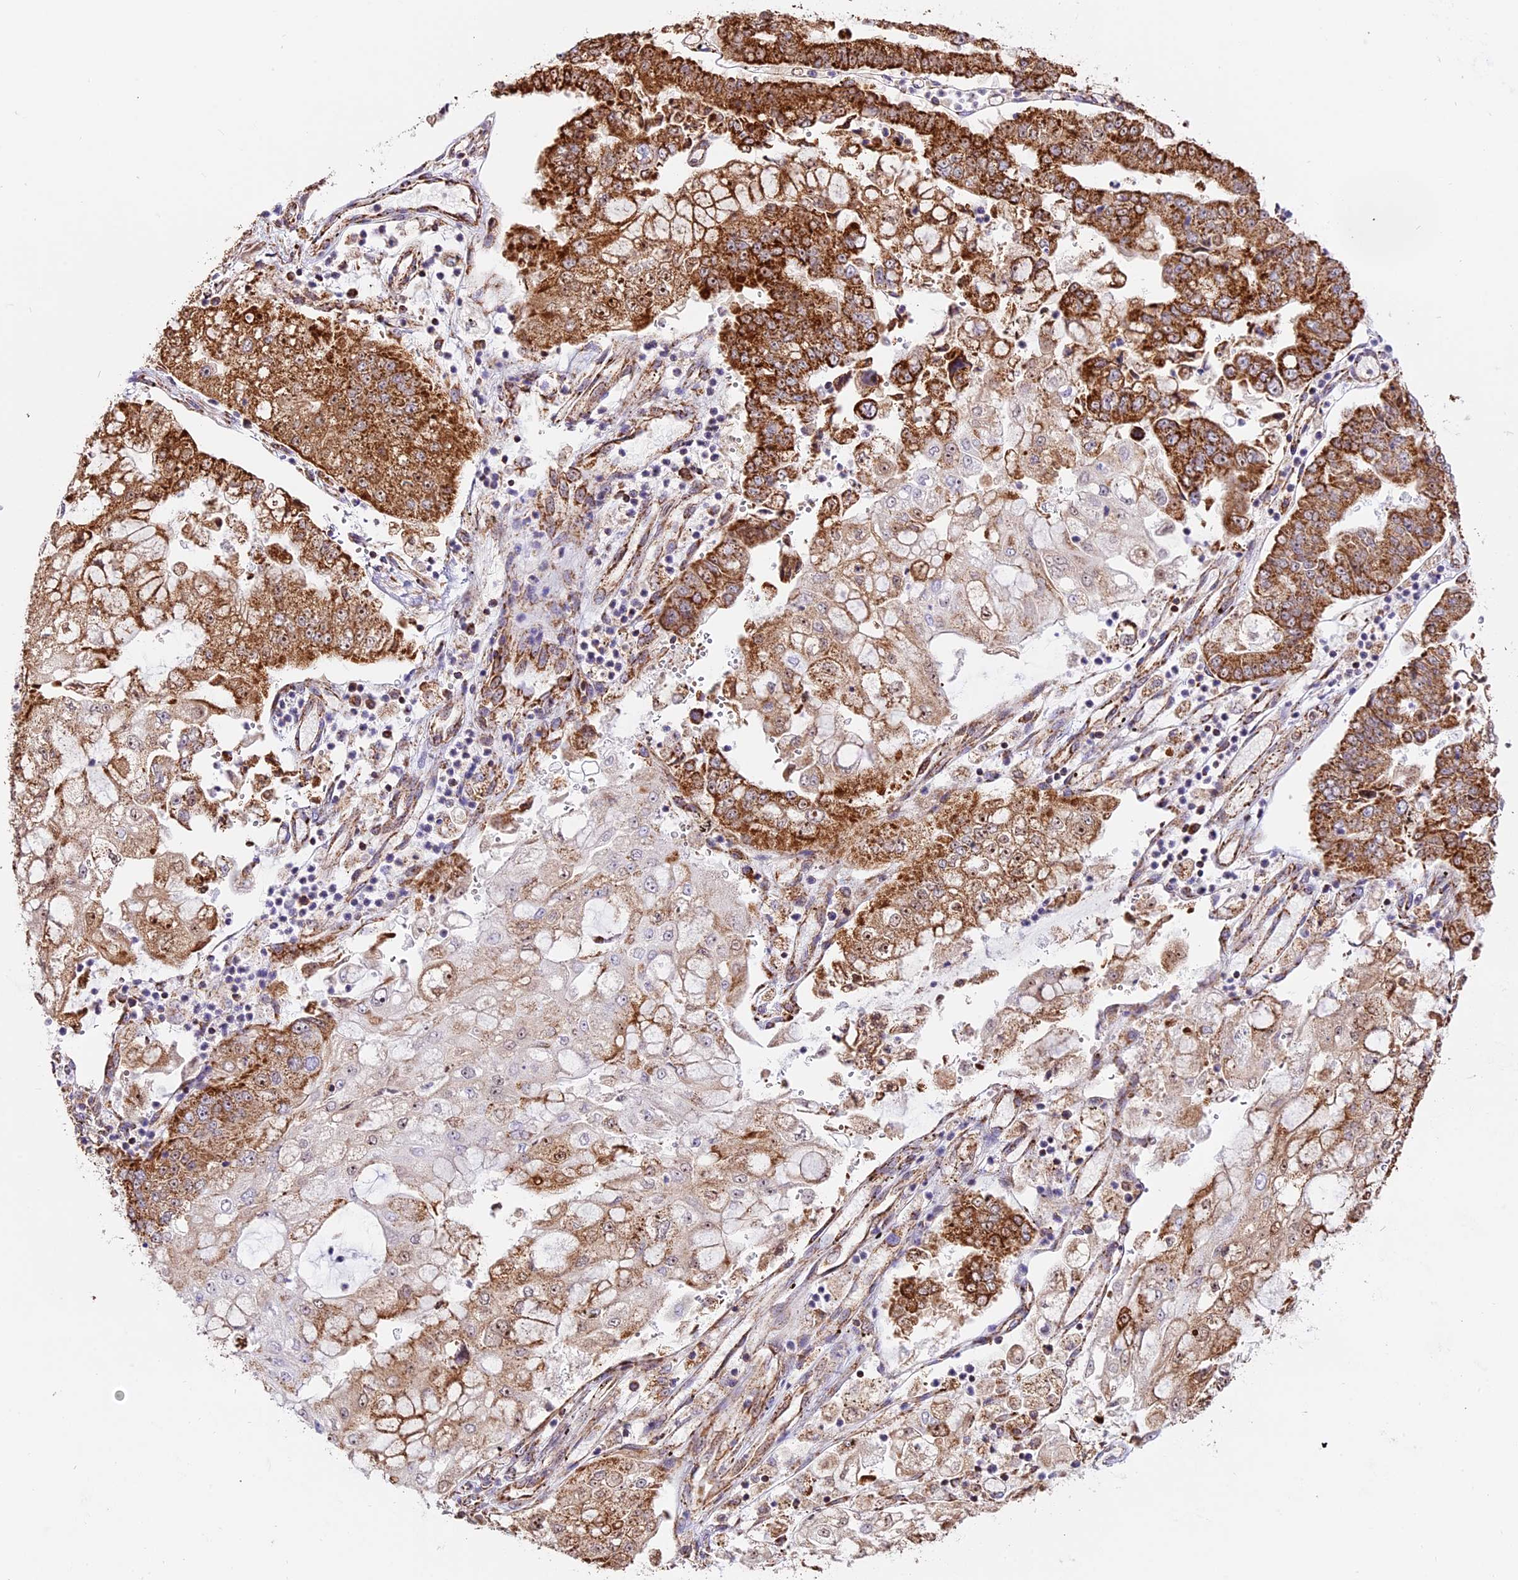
{"staining": {"intensity": "strong", "quantity": ">75%", "location": "cytoplasmic/membranous"}, "tissue": "stomach cancer", "cell_type": "Tumor cells", "image_type": "cancer", "snomed": [{"axis": "morphology", "description": "Adenocarcinoma, NOS"}, {"axis": "topography", "description": "Stomach"}], "caption": "High-magnification brightfield microscopy of stomach cancer (adenocarcinoma) stained with DAB (brown) and counterstained with hematoxylin (blue). tumor cells exhibit strong cytoplasmic/membranous staining is identified in approximately>75% of cells.", "gene": "NDUFA8", "patient": {"sex": "male", "age": 76}}